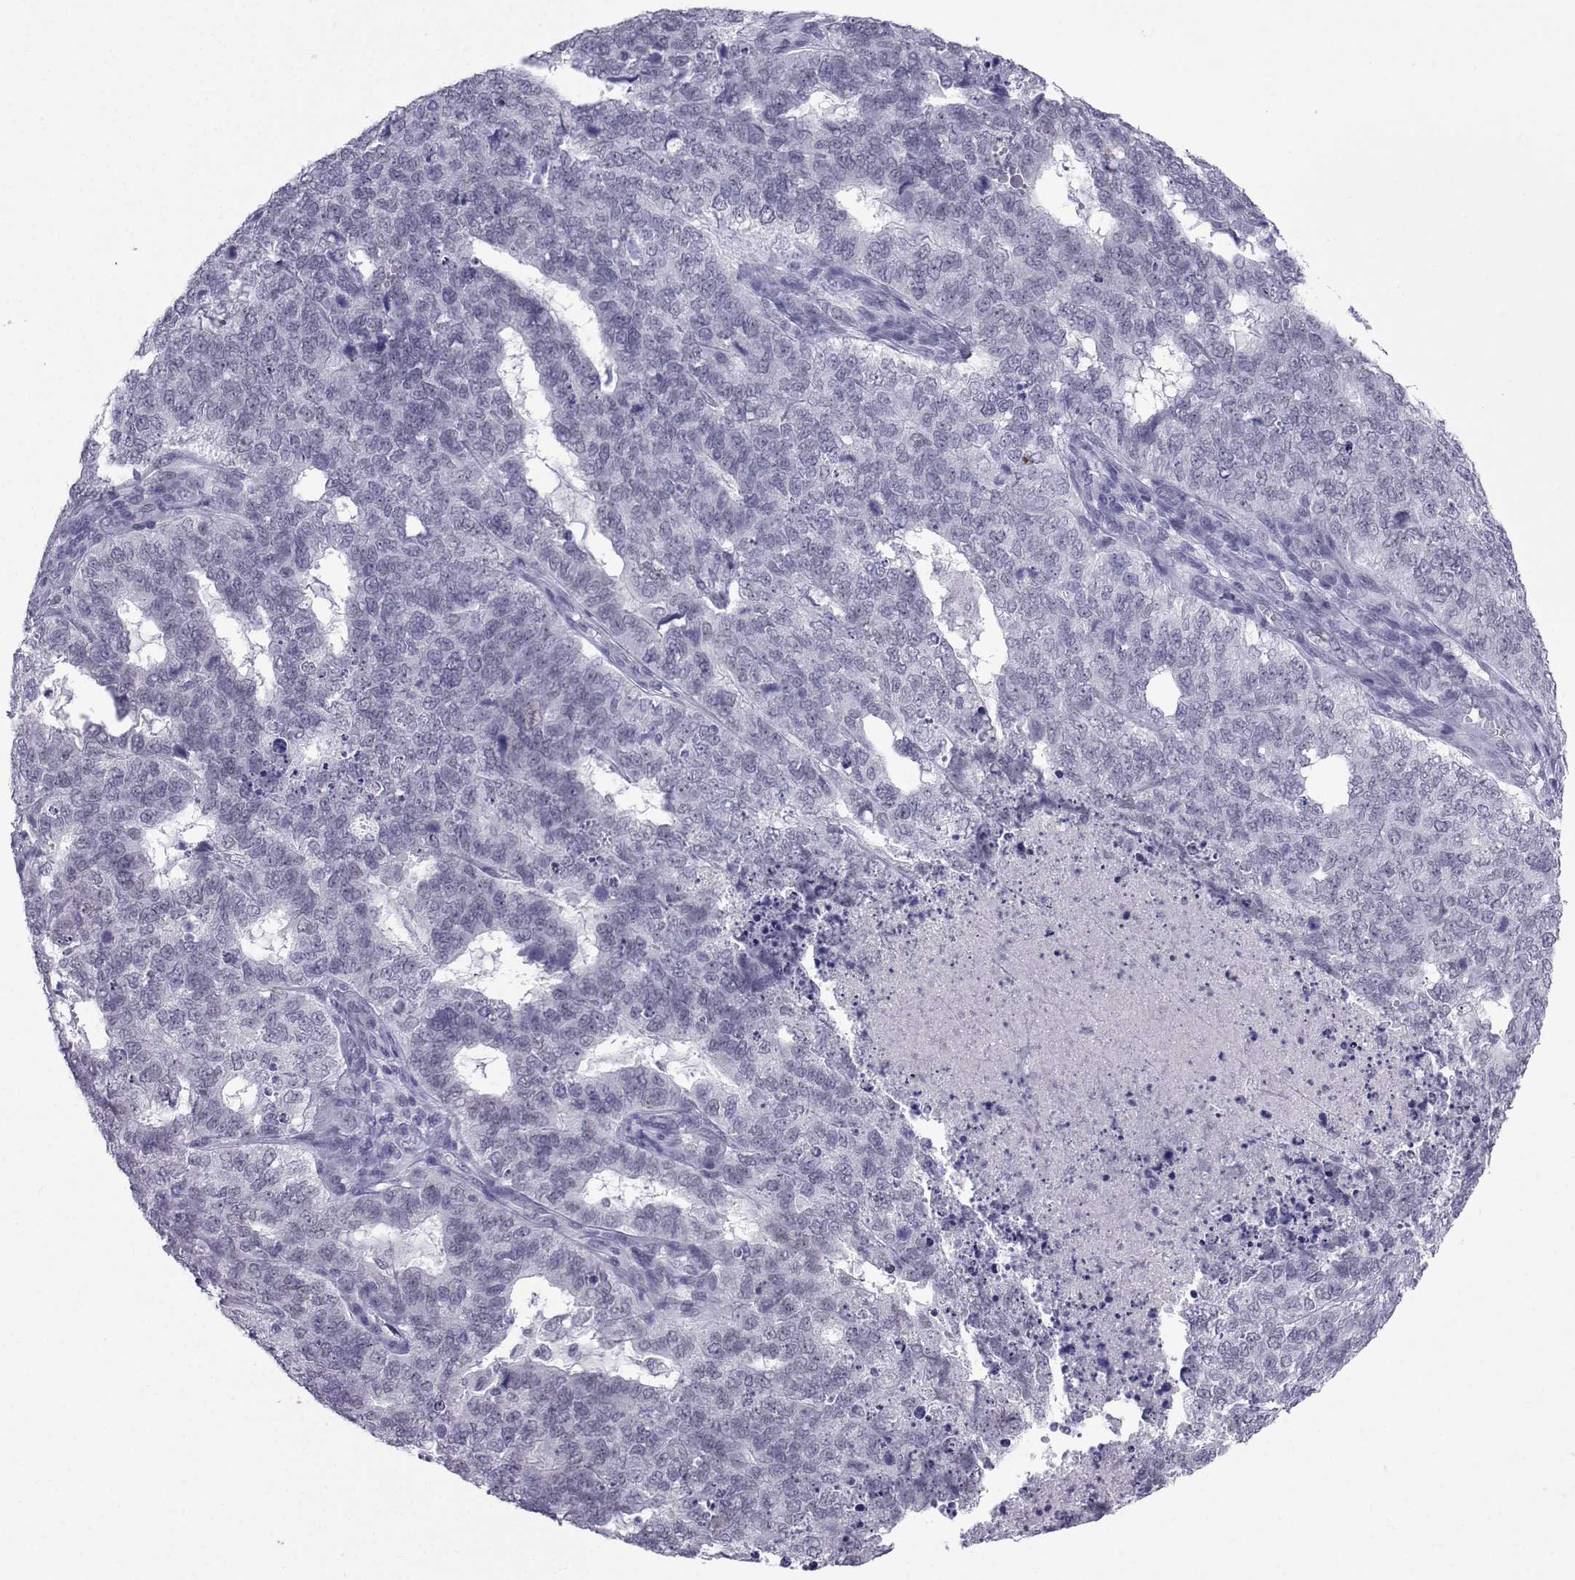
{"staining": {"intensity": "negative", "quantity": "none", "location": "none"}, "tissue": "cervical cancer", "cell_type": "Tumor cells", "image_type": "cancer", "snomed": [{"axis": "morphology", "description": "Squamous cell carcinoma, NOS"}, {"axis": "topography", "description": "Cervix"}], "caption": "Micrograph shows no significant protein staining in tumor cells of cervical squamous cell carcinoma.", "gene": "LORICRIN", "patient": {"sex": "female", "age": 63}}